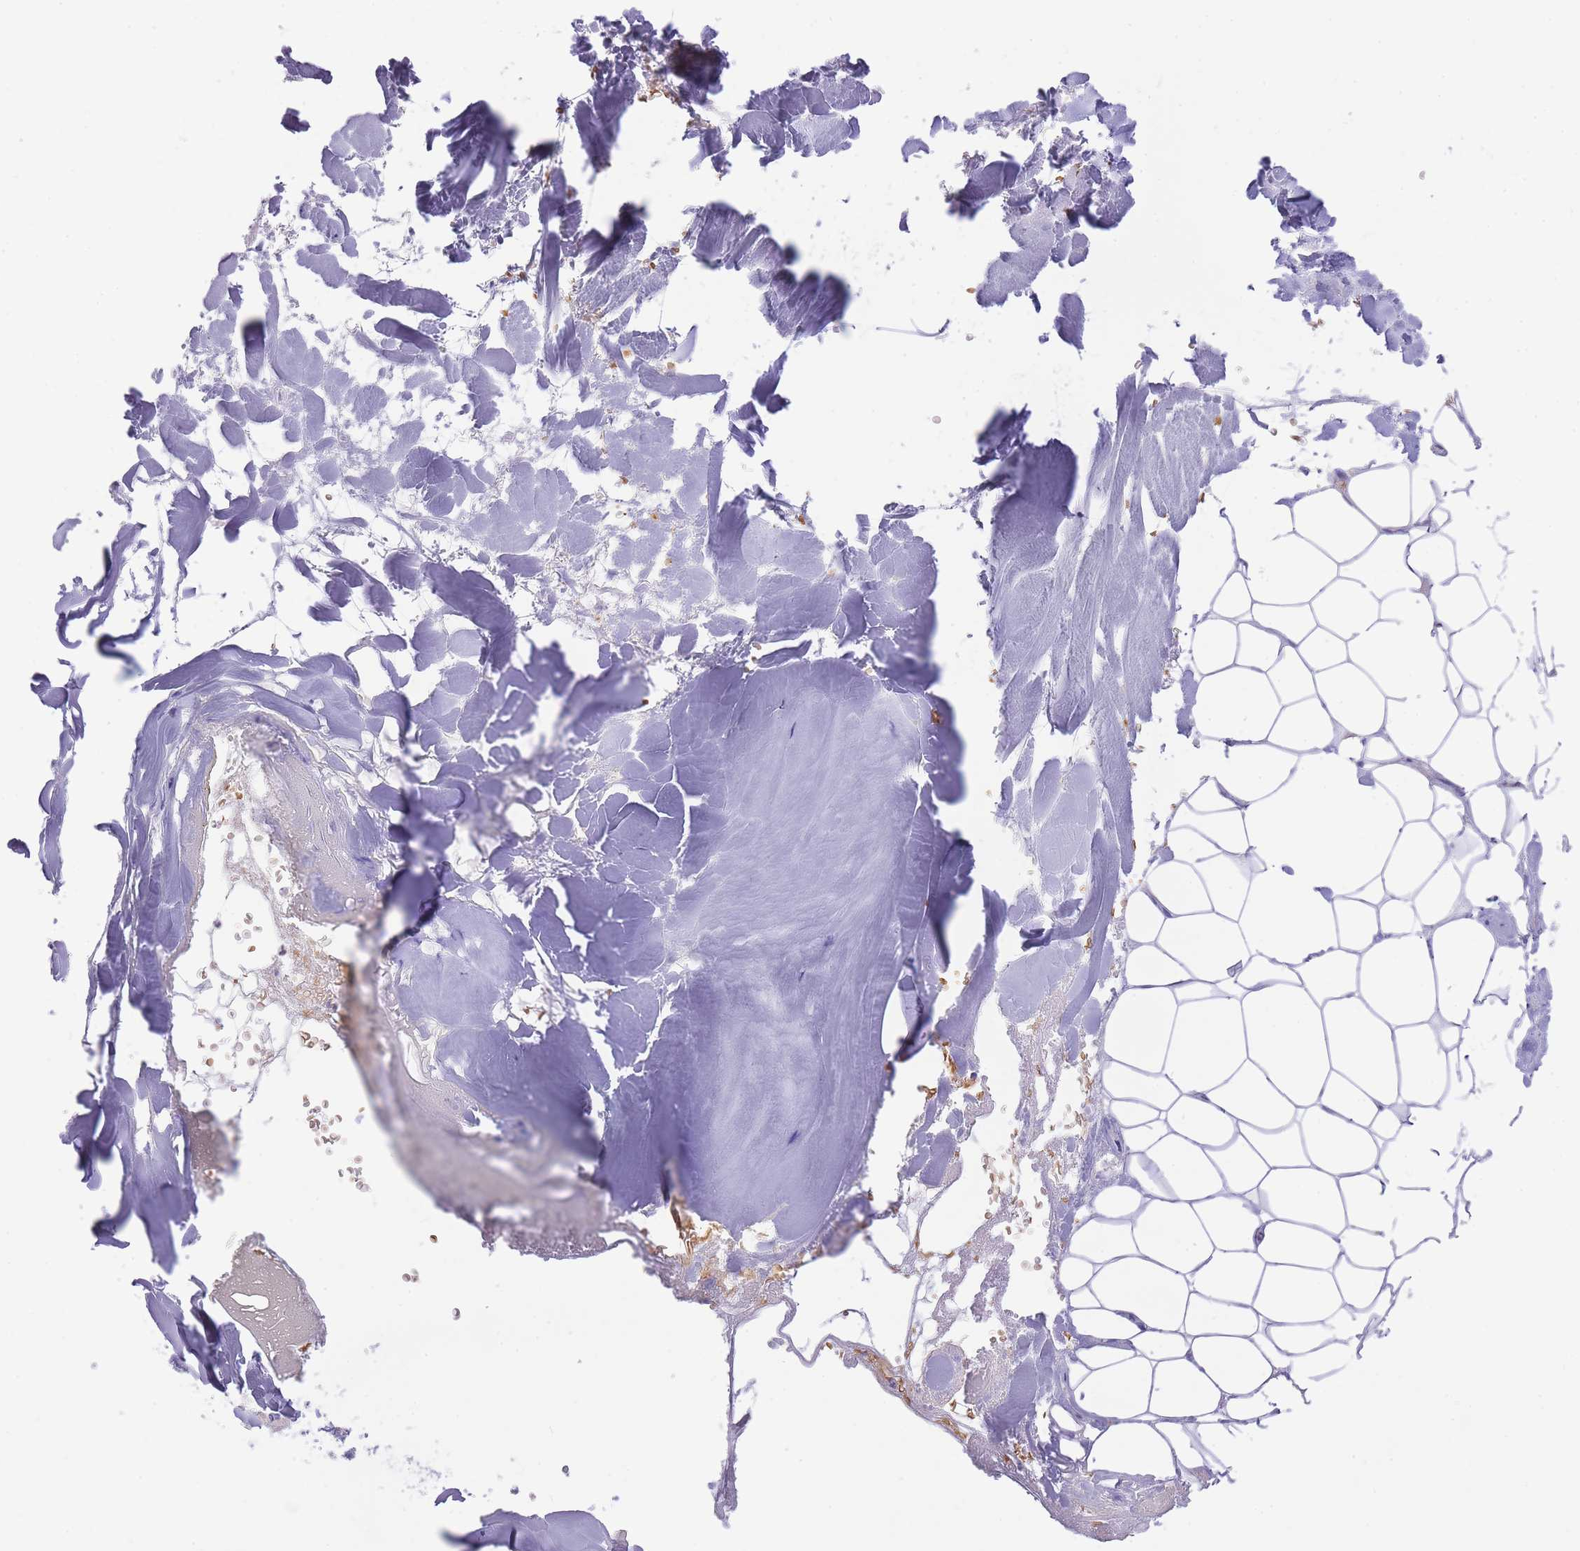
{"staining": {"intensity": "negative", "quantity": "none", "location": "none"}, "tissue": "adipose tissue", "cell_type": "Adipocytes", "image_type": "normal", "snomed": [{"axis": "morphology", "description": "Normal tissue, NOS"}, {"axis": "topography", "description": "Peripheral nerve tissue"}], "caption": "High magnification brightfield microscopy of benign adipose tissue stained with DAB (brown) and counterstained with hematoxylin (blue): adipocytes show no significant positivity. (Immunohistochemistry (ihc), brightfield microscopy, high magnification).", "gene": "MEIOSIN", "patient": {"sex": "male", "age": 74}}